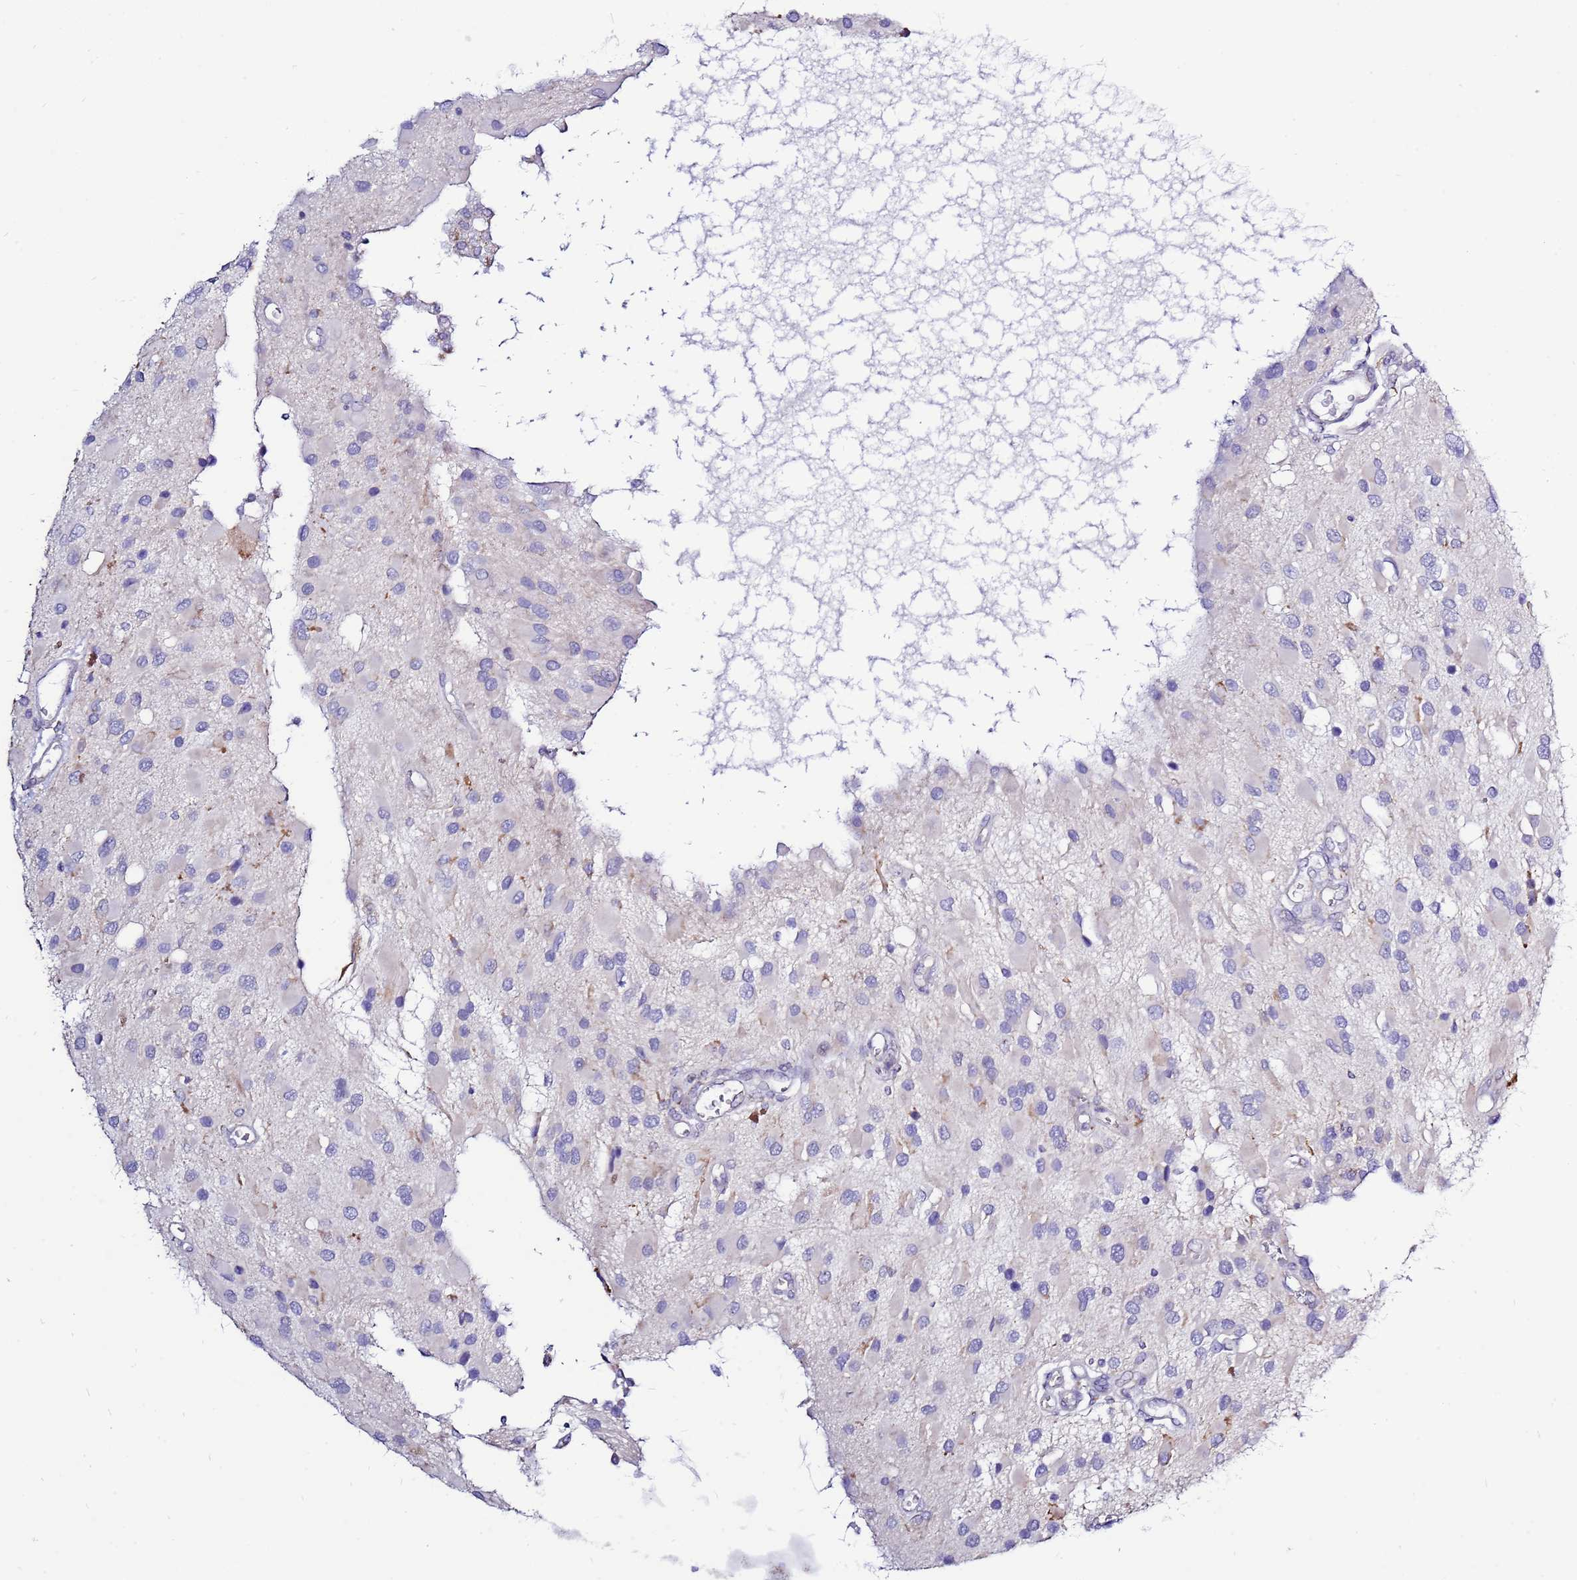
{"staining": {"intensity": "negative", "quantity": "none", "location": "none"}, "tissue": "glioma", "cell_type": "Tumor cells", "image_type": "cancer", "snomed": [{"axis": "morphology", "description": "Glioma, malignant, High grade"}, {"axis": "topography", "description": "Brain"}], "caption": "The immunohistochemistry (IHC) histopathology image has no significant expression in tumor cells of high-grade glioma (malignant) tissue. (DAB immunohistochemistry (IHC) visualized using brightfield microscopy, high magnification).", "gene": "IGF1R", "patient": {"sex": "male", "age": 53}}